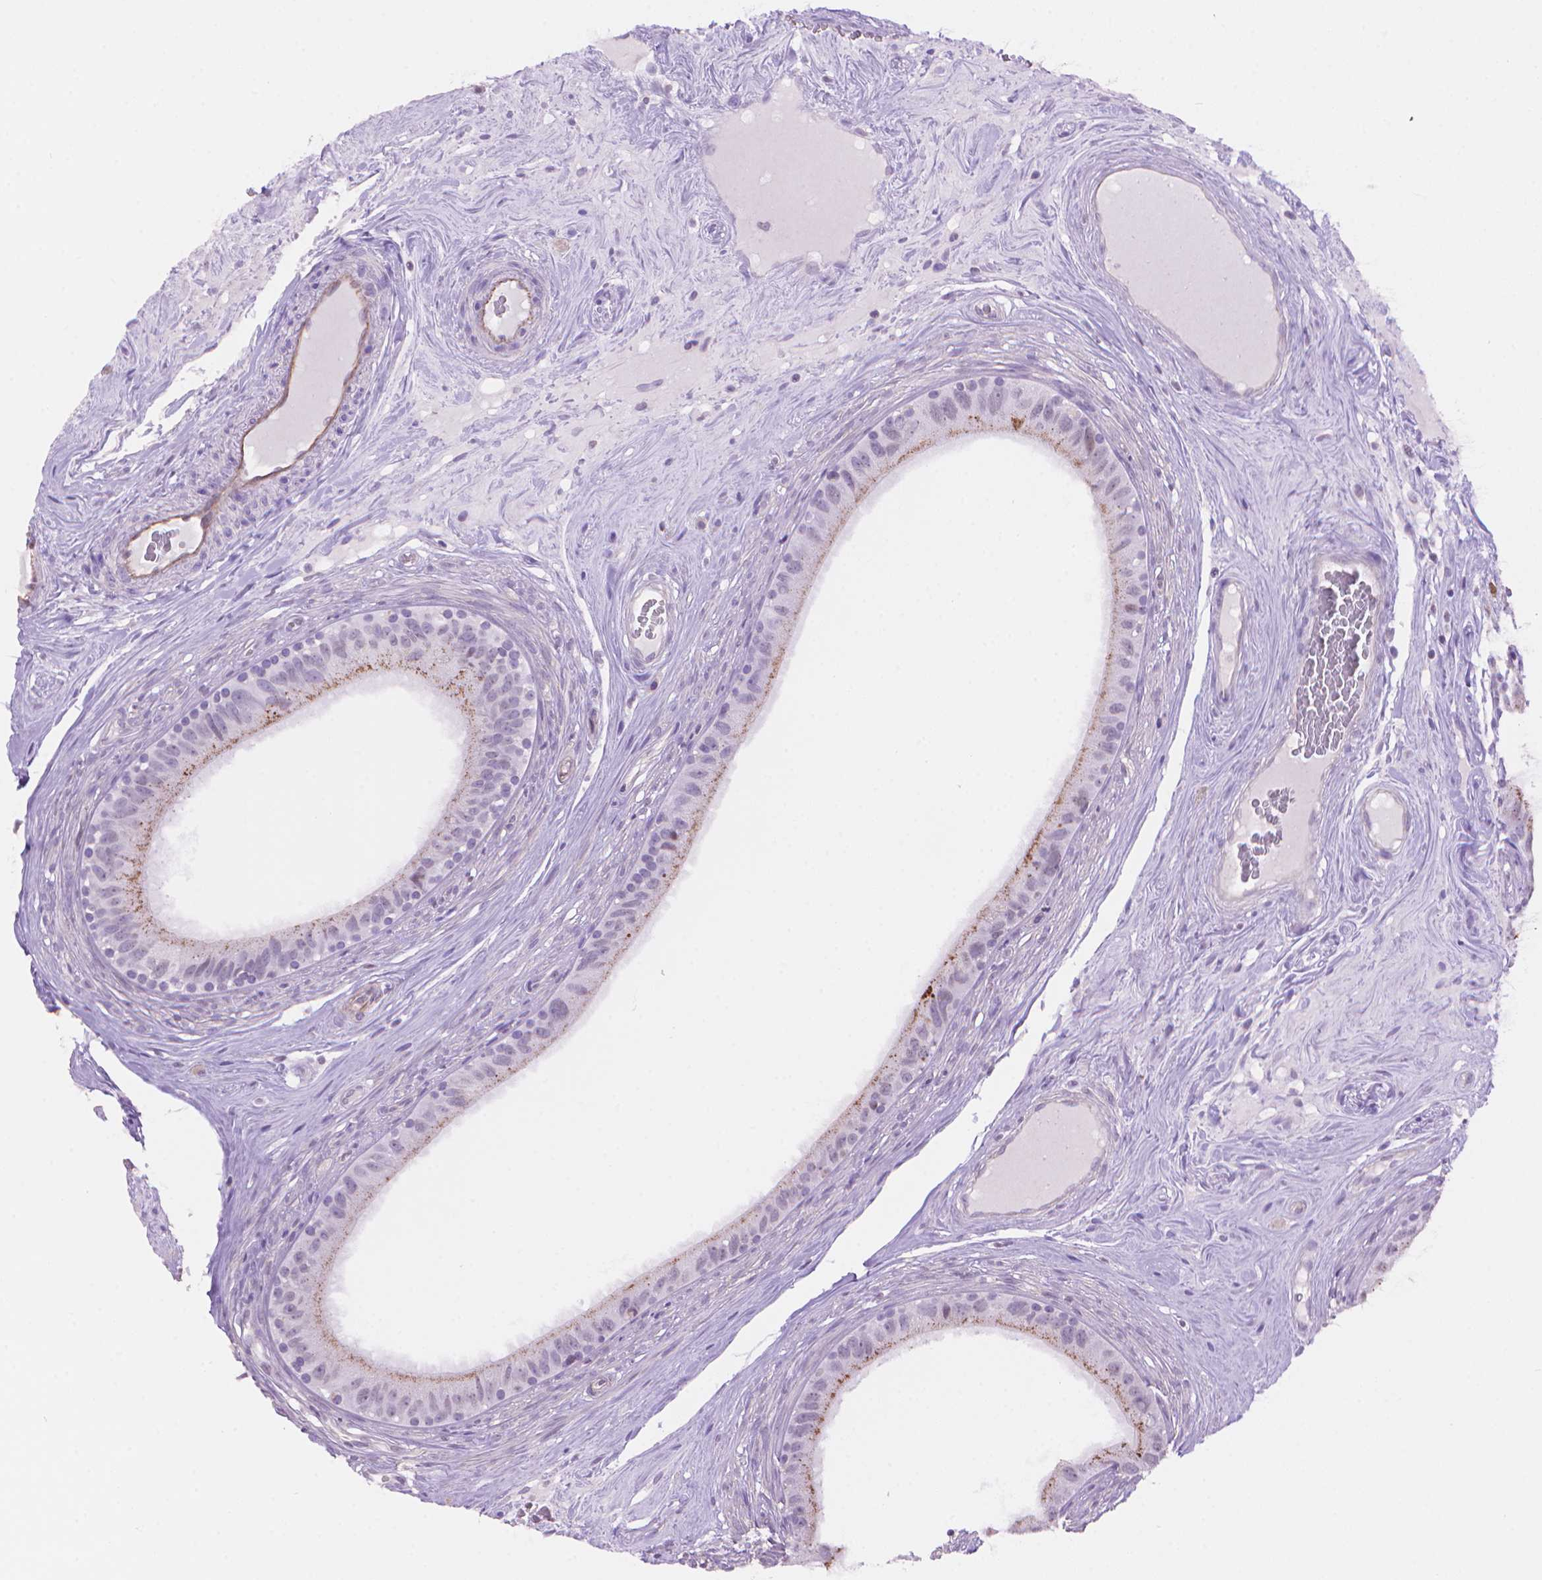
{"staining": {"intensity": "weak", "quantity": "<25%", "location": "cytoplasmic/membranous"}, "tissue": "epididymis", "cell_type": "Glandular cells", "image_type": "normal", "snomed": [{"axis": "morphology", "description": "Normal tissue, NOS"}, {"axis": "topography", "description": "Epididymis"}], "caption": "An image of human epididymis is negative for staining in glandular cells. (DAB (3,3'-diaminobenzidine) IHC visualized using brightfield microscopy, high magnification).", "gene": "TMEM184A", "patient": {"sex": "male", "age": 59}}